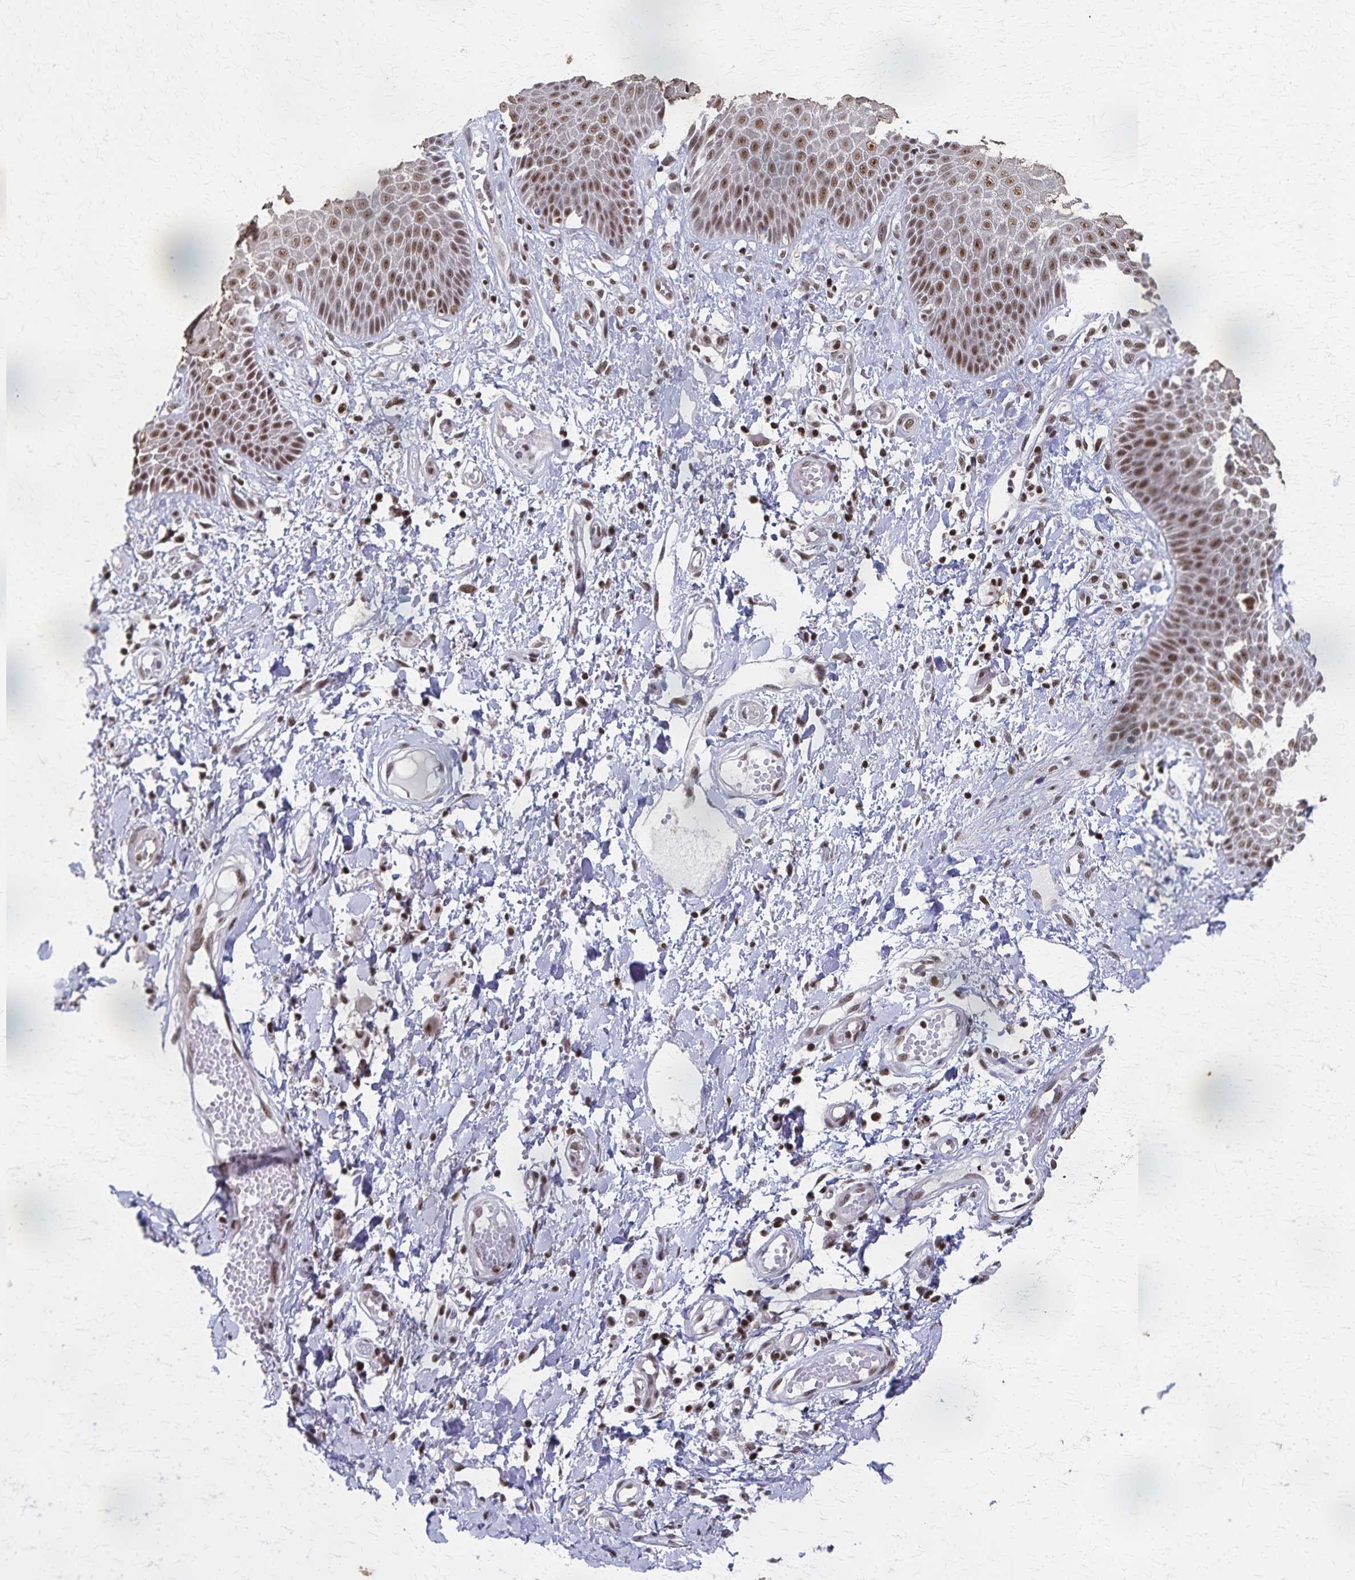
{"staining": {"intensity": "moderate", "quantity": ">75%", "location": "nuclear"}, "tissue": "skin", "cell_type": "Epidermal cells", "image_type": "normal", "snomed": [{"axis": "morphology", "description": "Normal tissue, NOS"}, {"axis": "topography", "description": "Anal"}, {"axis": "topography", "description": "Peripheral nerve tissue"}], "caption": "Immunohistochemistry (IHC) histopathology image of benign skin: skin stained using immunohistochemistry (IHC) reveals medium levels of moderate protein expression localized specifically in the nuclear of epidermal cells, appearing as a nuclear brown color.", "gene": "GTF2B", "patient": {"sex": "male", "age": 78}}